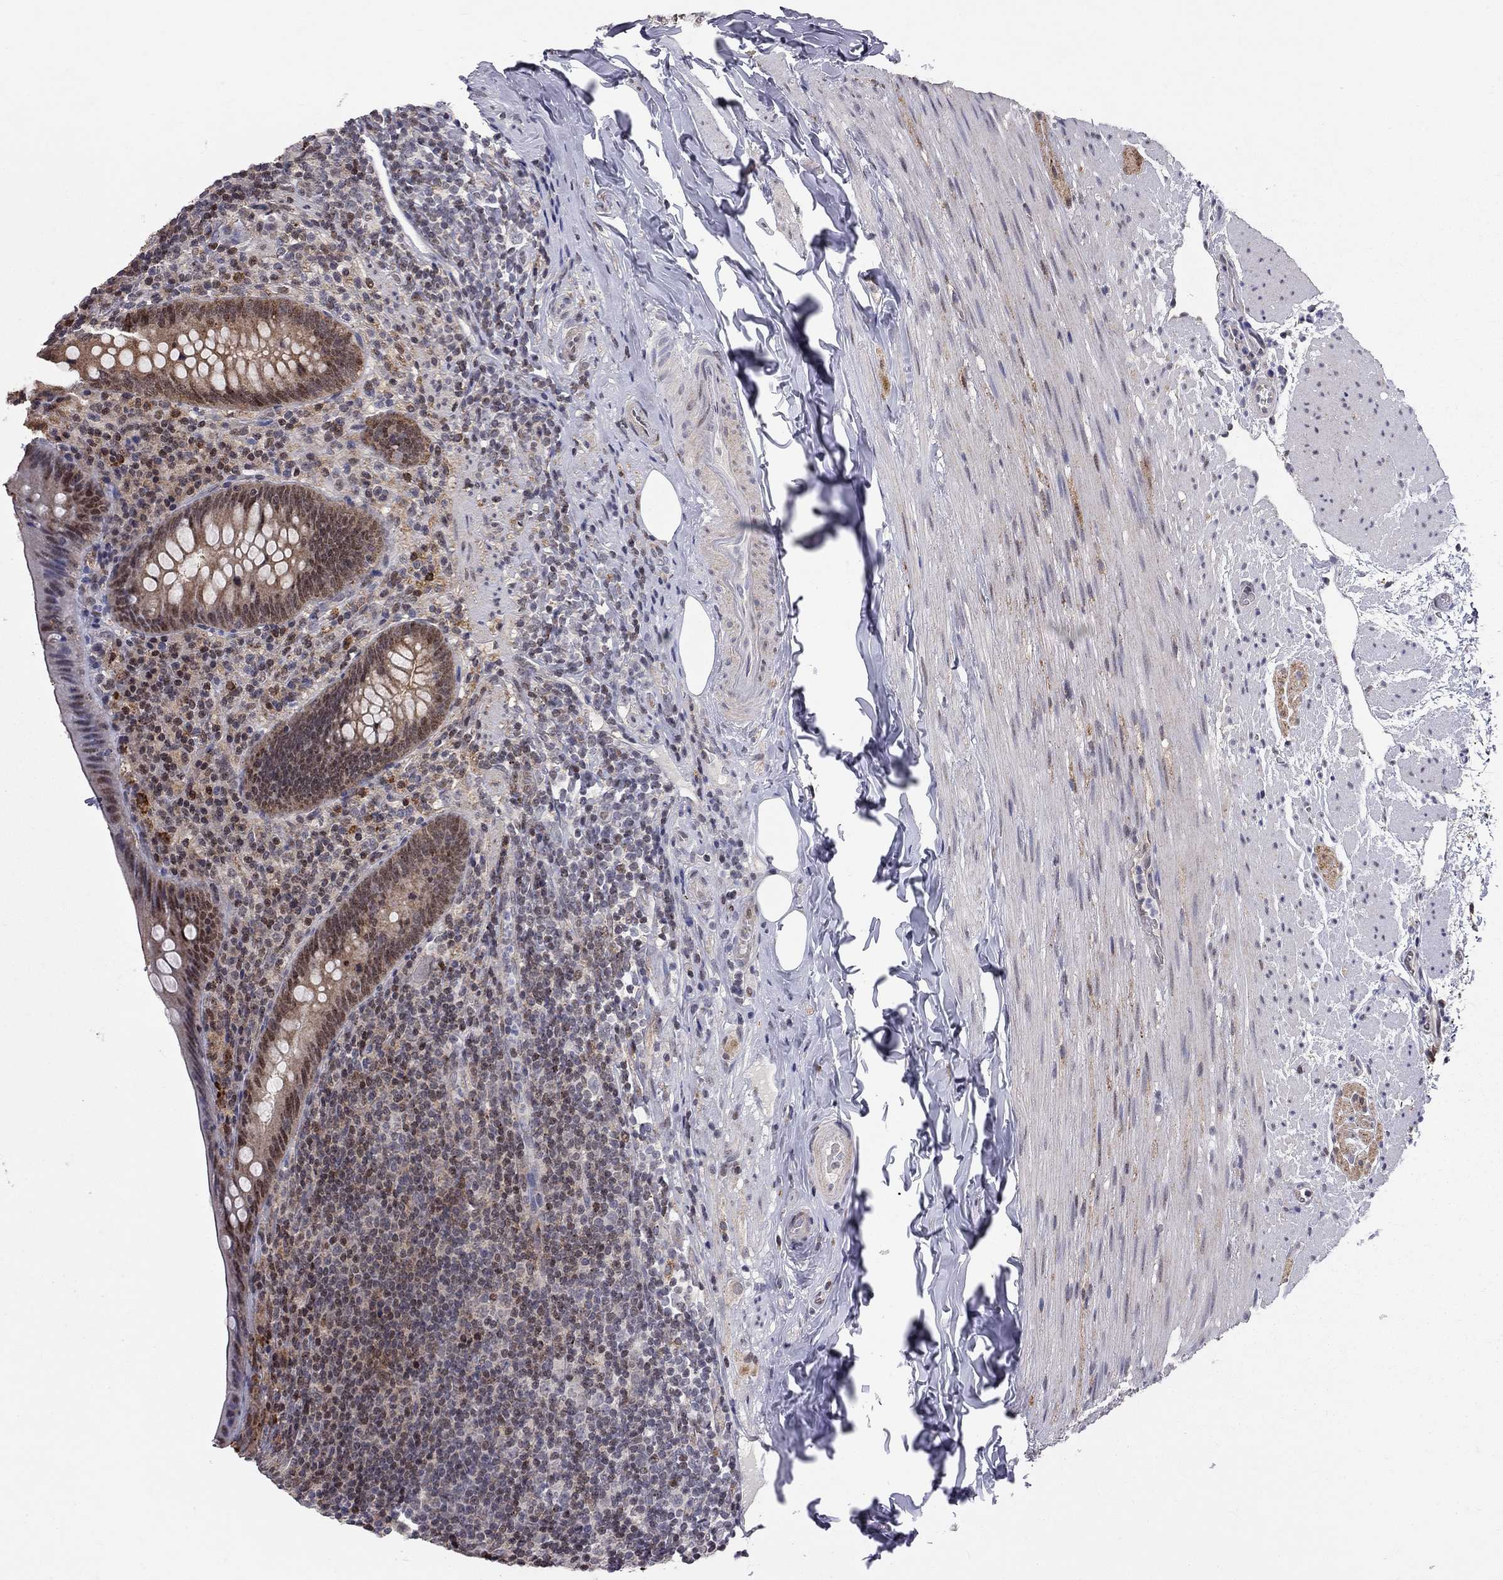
{"staining": {"intensity": "moderate", "quantity": "25%-75%", "location": "nuclear"}, "tissue": "appendix", "cell_type": "Glandular cells", "image_type": "normal", "snomed": [{"axis": "morphology", "description": "Normal tissue, NOS"}, {"axis": "topography", "description": "Appendix"}], "caption": "IHC of benign appendix shows medium levels of moderate nuclear positivity in approximately 25%-75% of glandular cells.", "gene": "HDAC3", "patient": {"sex": "male", "age": 47}}